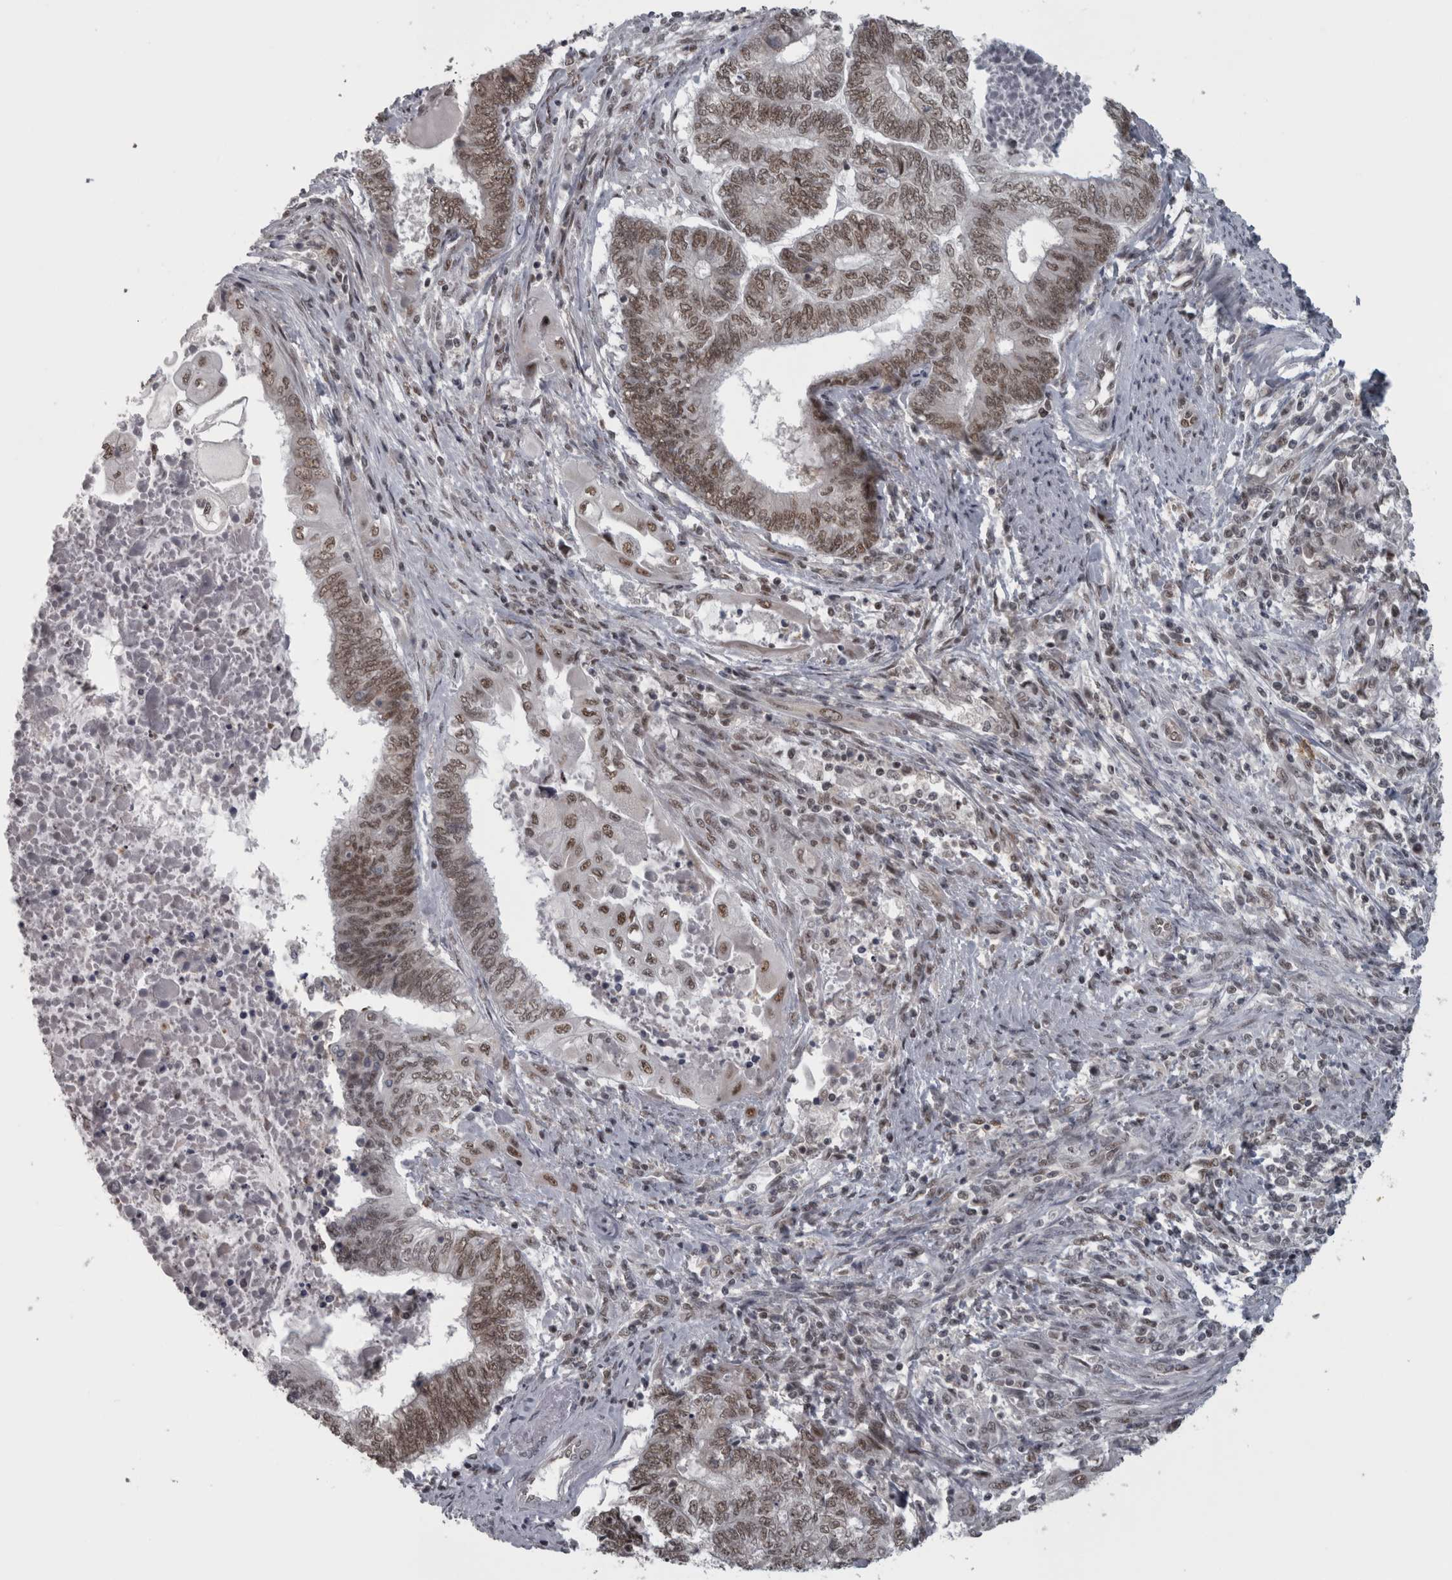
{"staining": {"intensity": "moderate", "quantity": ">75%", "location": "nuclear"}, "tissue": "endometrial cancer", "cell_type": "Tumor cells", "image_type": "cancer", "snomed": [{"axis": "morphology", "description": "Adenocarcinoma, NOS"}, {"axis": "topography", "description": "Uterus"}, {"axis": "topography", "description": "Endometrium"}], "caption": "Immunohistochemical staining of endometrial cancer displays medium levels of moderate nuclear protein expression in approximately >75% of tumor cells.", "gene": "MICU3", "patient": {"sex": "female", "age": 70}}